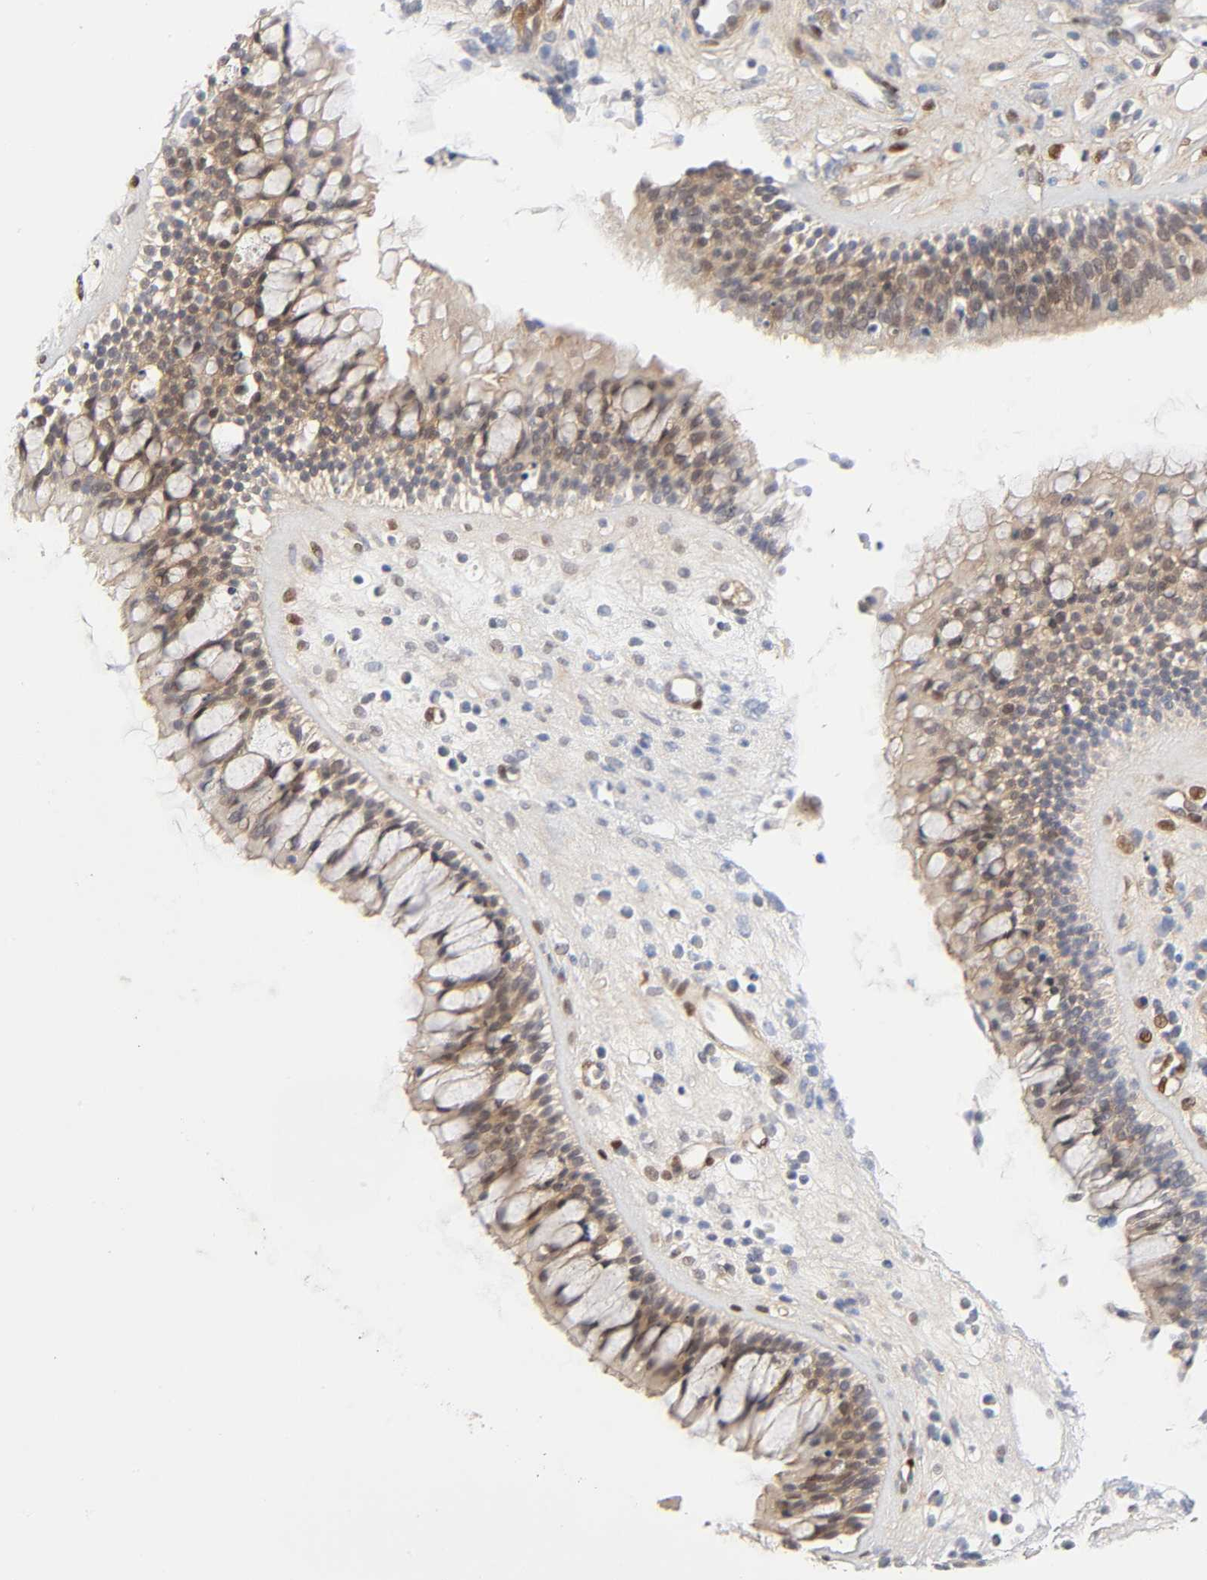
{"staining": {"intensity": "weak", "quantity": ">75%", "location": "cytoplasmic/membranous"}, "tissue": "nasopharynx", "cell_type": "Respiratory epithelial cells", "image_type": "normal", "snomed": [{"axis": "morphology", "description": "Normal tissue, NOS"}, {"axis": "topography", "description": "Nasopharynx"}], "caption": "Immunohistochemistry micrograph of benign nasopharynx: nasopharynx stained using IHC exhibits low levels of weak protein expression localized specifically in the cytoplasmic/membranous of respiratory epithelial cells, appearing as a cytoplasmic/membranous brown color.", "gene": "PTEN", "patient": {"sex": "female", "age": 63}}